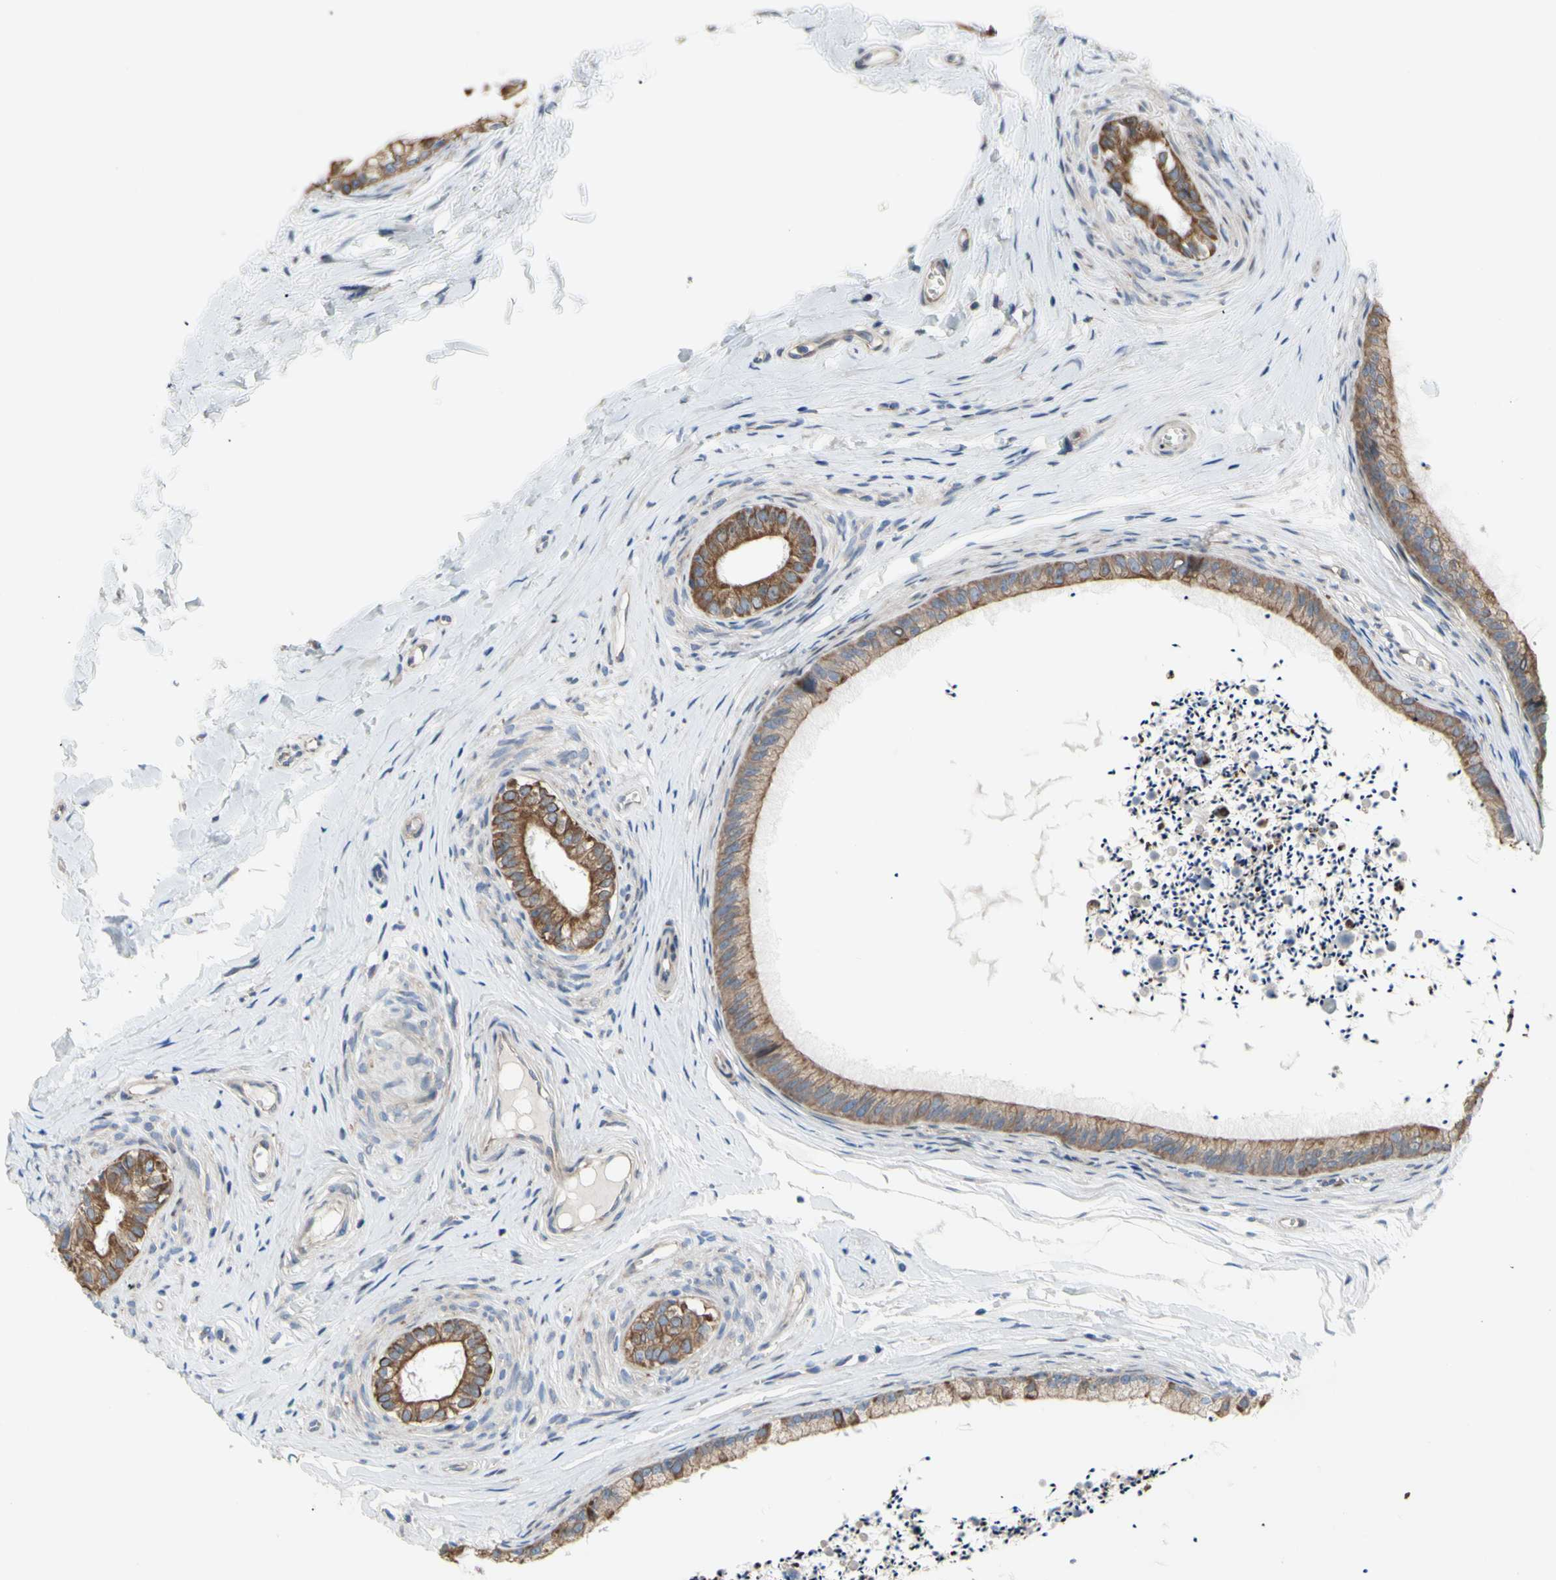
{"staining": {"intensity": "moderate", "quantity": ">75%", "location": "cytoplasmic/membranous"}, "tissue": "epididymis", "cell_type": "Glandular cells", "image_type": "normal", "snomed": [{"axis": "morphology", "description": "Normal tissue, NOS"}, {"axis": "topography", "description": "Epididymis"}], "caption": "Epididymis was stained to show a protein in brown. There is medium levels of moderate cytoplasmic/membranous positivity in about >75% of glandular cells. (IHC, brightfield microscopy, high magnification).", "gene": "GRAMD2B", "patient": {"sex": "male", "age": 56}}